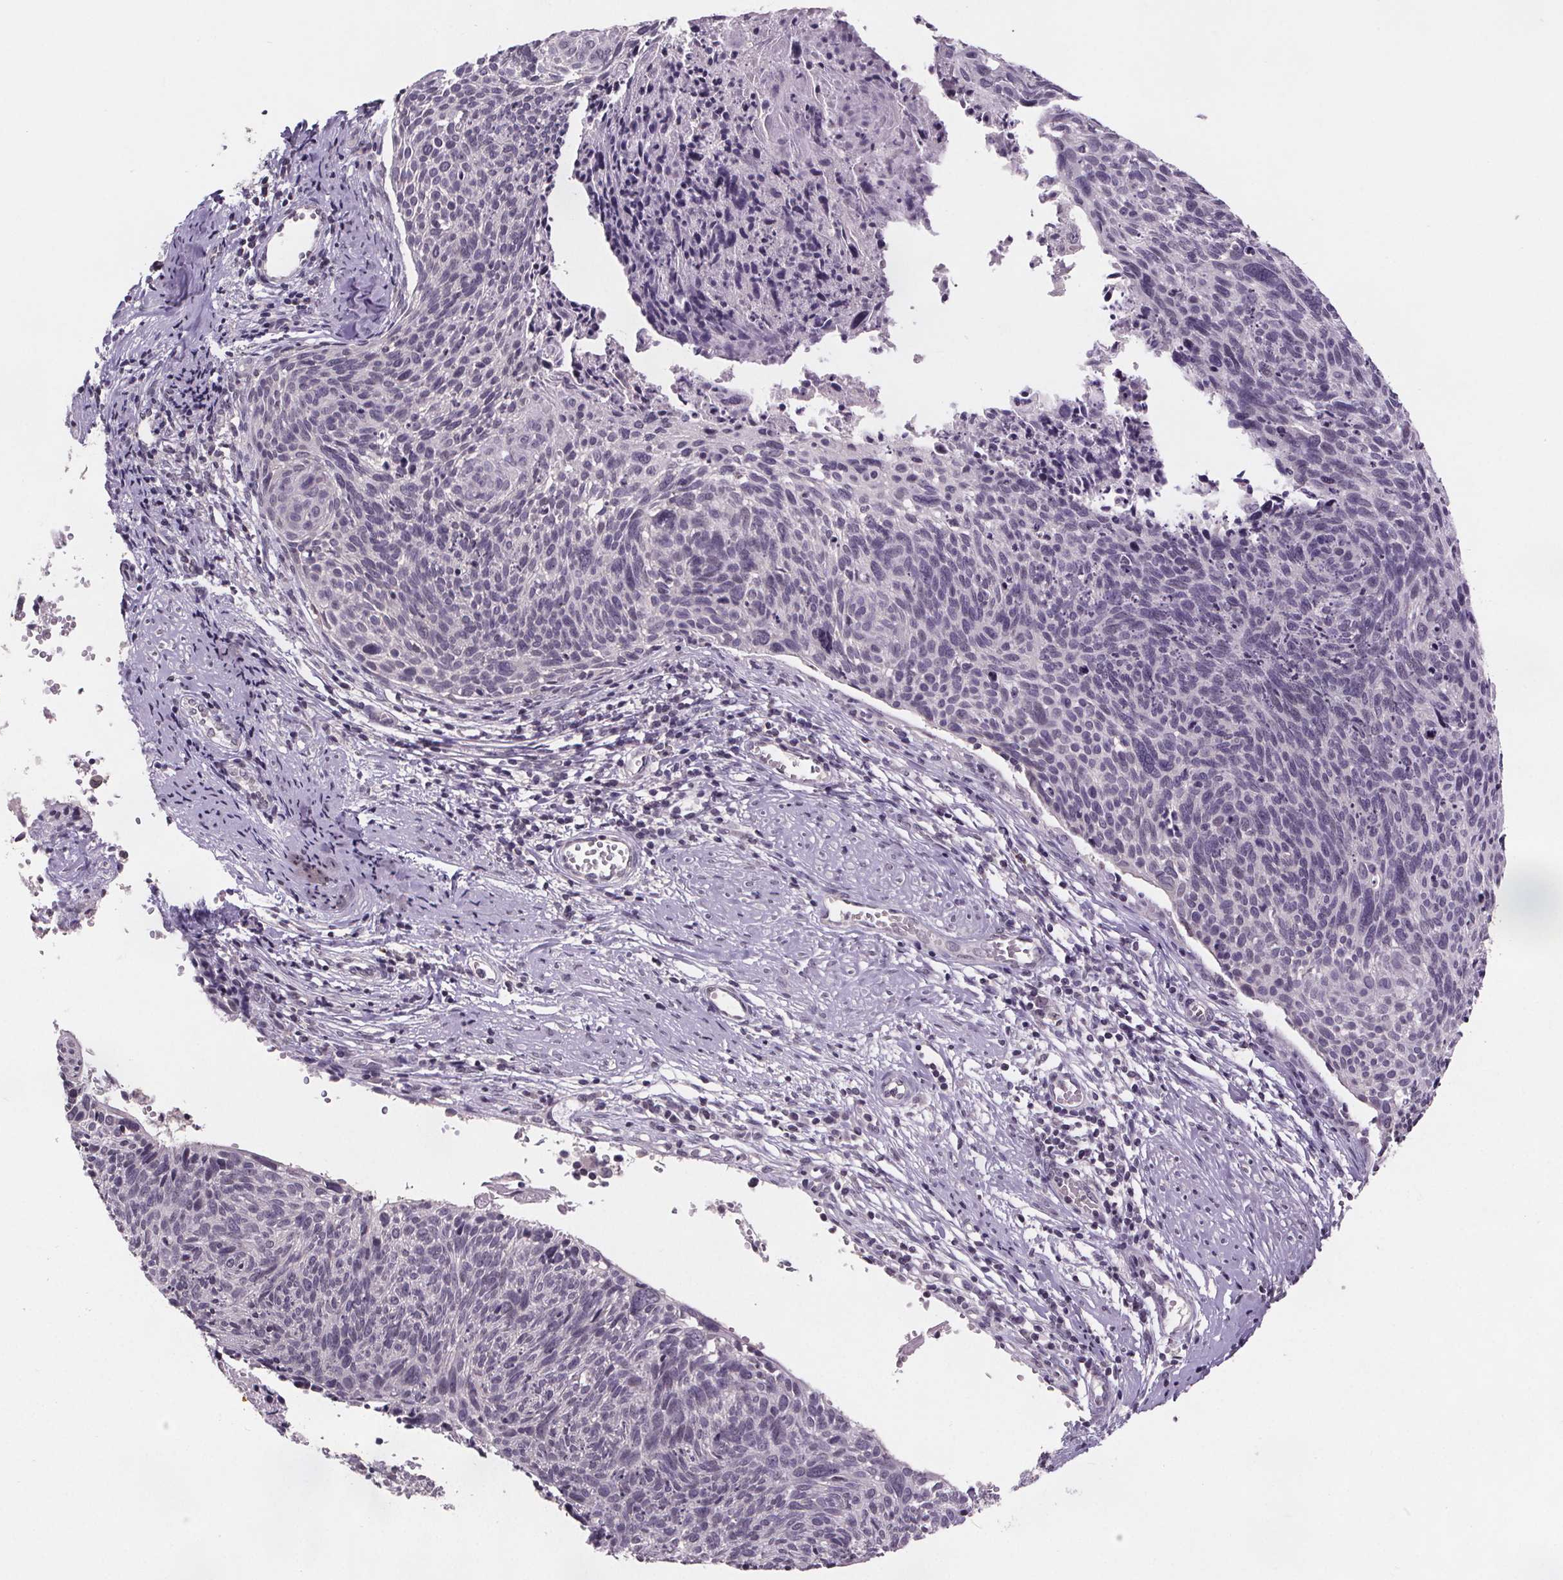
{"staining": {"intensity": "negative", "quantity": "none", "location": "none"}, "tissue": "cervical cancer", "cell_type": "Tumor cells", "image_type": "cancer", "snomed": [{"axis": "morphology", "description": "Squamous cell carcinoma, NOS"}, {"axis": "topography", "description": "Cervix"}], "caption": "An immunohistochemistry histopathology image of cervical squamous cell carcinoma is shown. There is no staining in tumor cells of cervical squamous cell carcinoma.", "gene": "NKX6-1", "patient": {"sex": "female", "age": 49}}